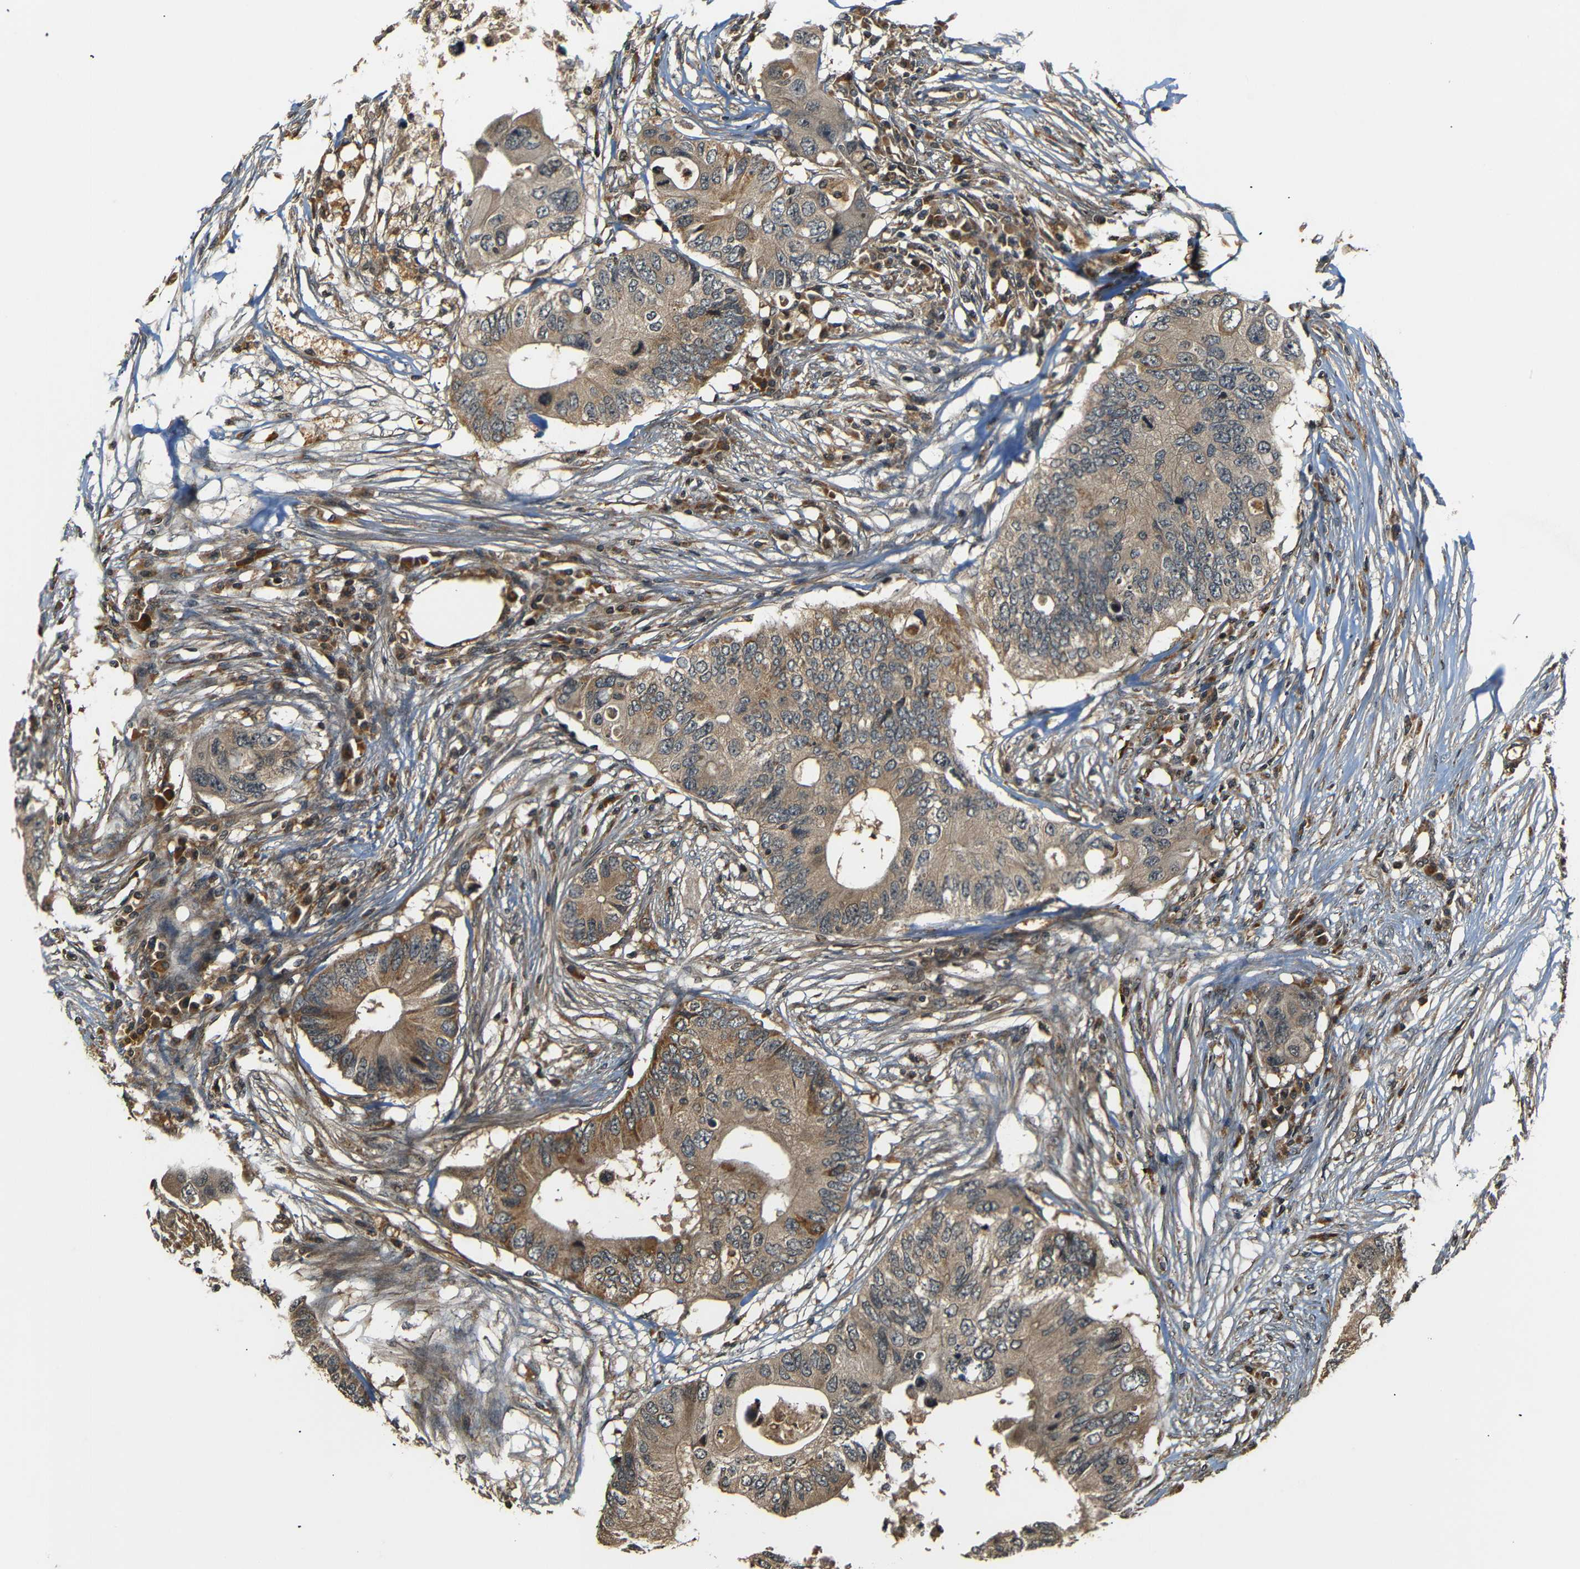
{"staining": {"intensity": "moderate", "quantity": ">75%", "location": "cytoplasmic/membranous"}, "tissue": "colorectal cancer", "cell_type": "Tumor cells", "image_type": "cancer", "snomed": [{"axis": "morphology", "description": "Adenocarcinoma, NOS"}, {"axis": "topography", "description": "Colon"}], "caption": "About >75% of tumor cells in colorectal cancer (adenocarcinoma) reveal moderate cytoplasmic/membranous protein positivity as visualized by brown immunohistochemical staining.", "gene": "TANK", "patient": {"sex": "male", "age": 71}}